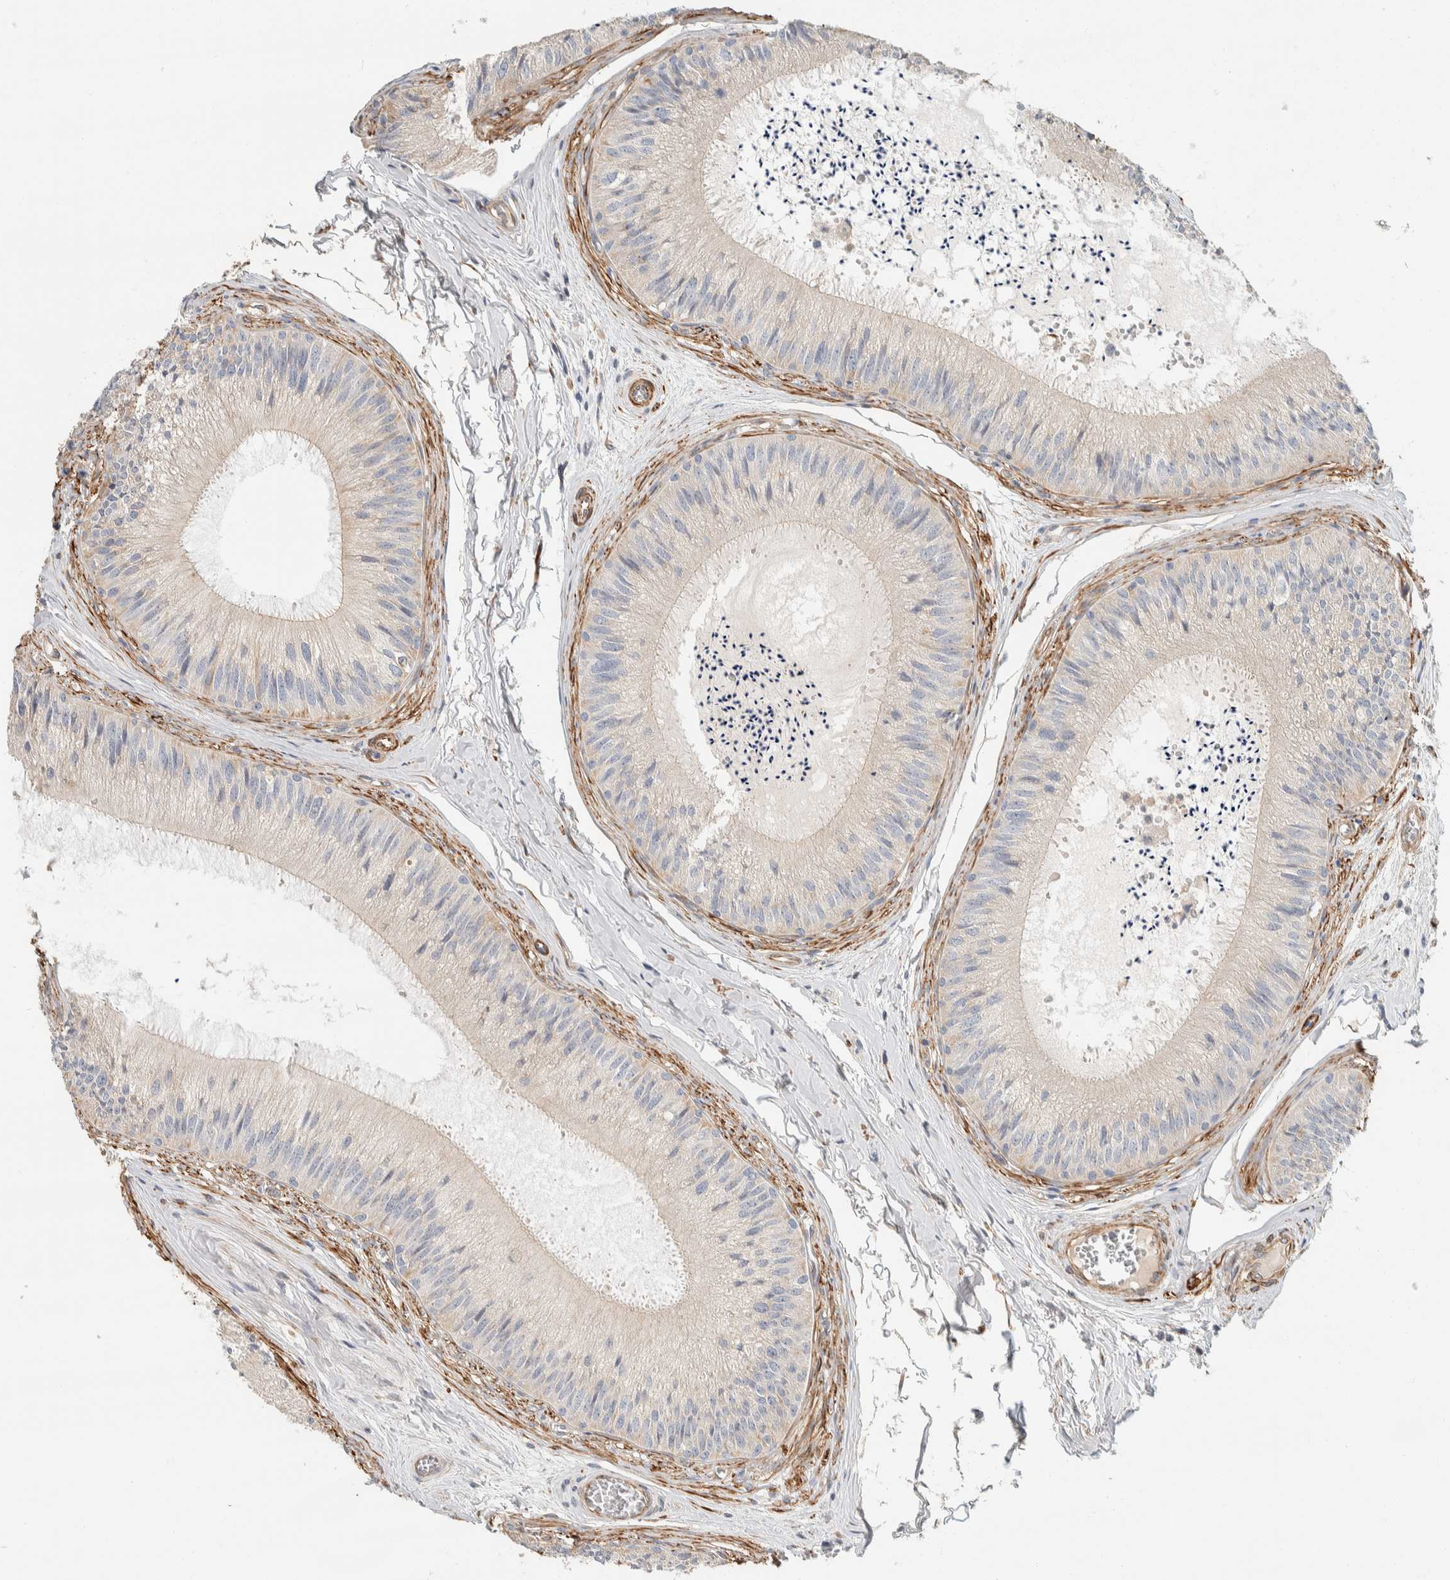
{"staining": {"intensity": "weak", "quantity": "<25%", "location": "cytoplasmic/membranous"}, "tissue": "epididymis", "cell_type": "Glandular cells", "image_type": "normal", "snomed": [{"axis": "morphology", "description": "Normal tissue, NOS"}, {"axis": "topography", "description": "Epididymis"}], "caption": "Immunohistochemistry photomicrograph of normal epididymis: human epididymis stained with DAB displays no significant protein positivity in glandular cells.", "gene": "CDR2", "patient": {"sex": "male", "age": 31}}